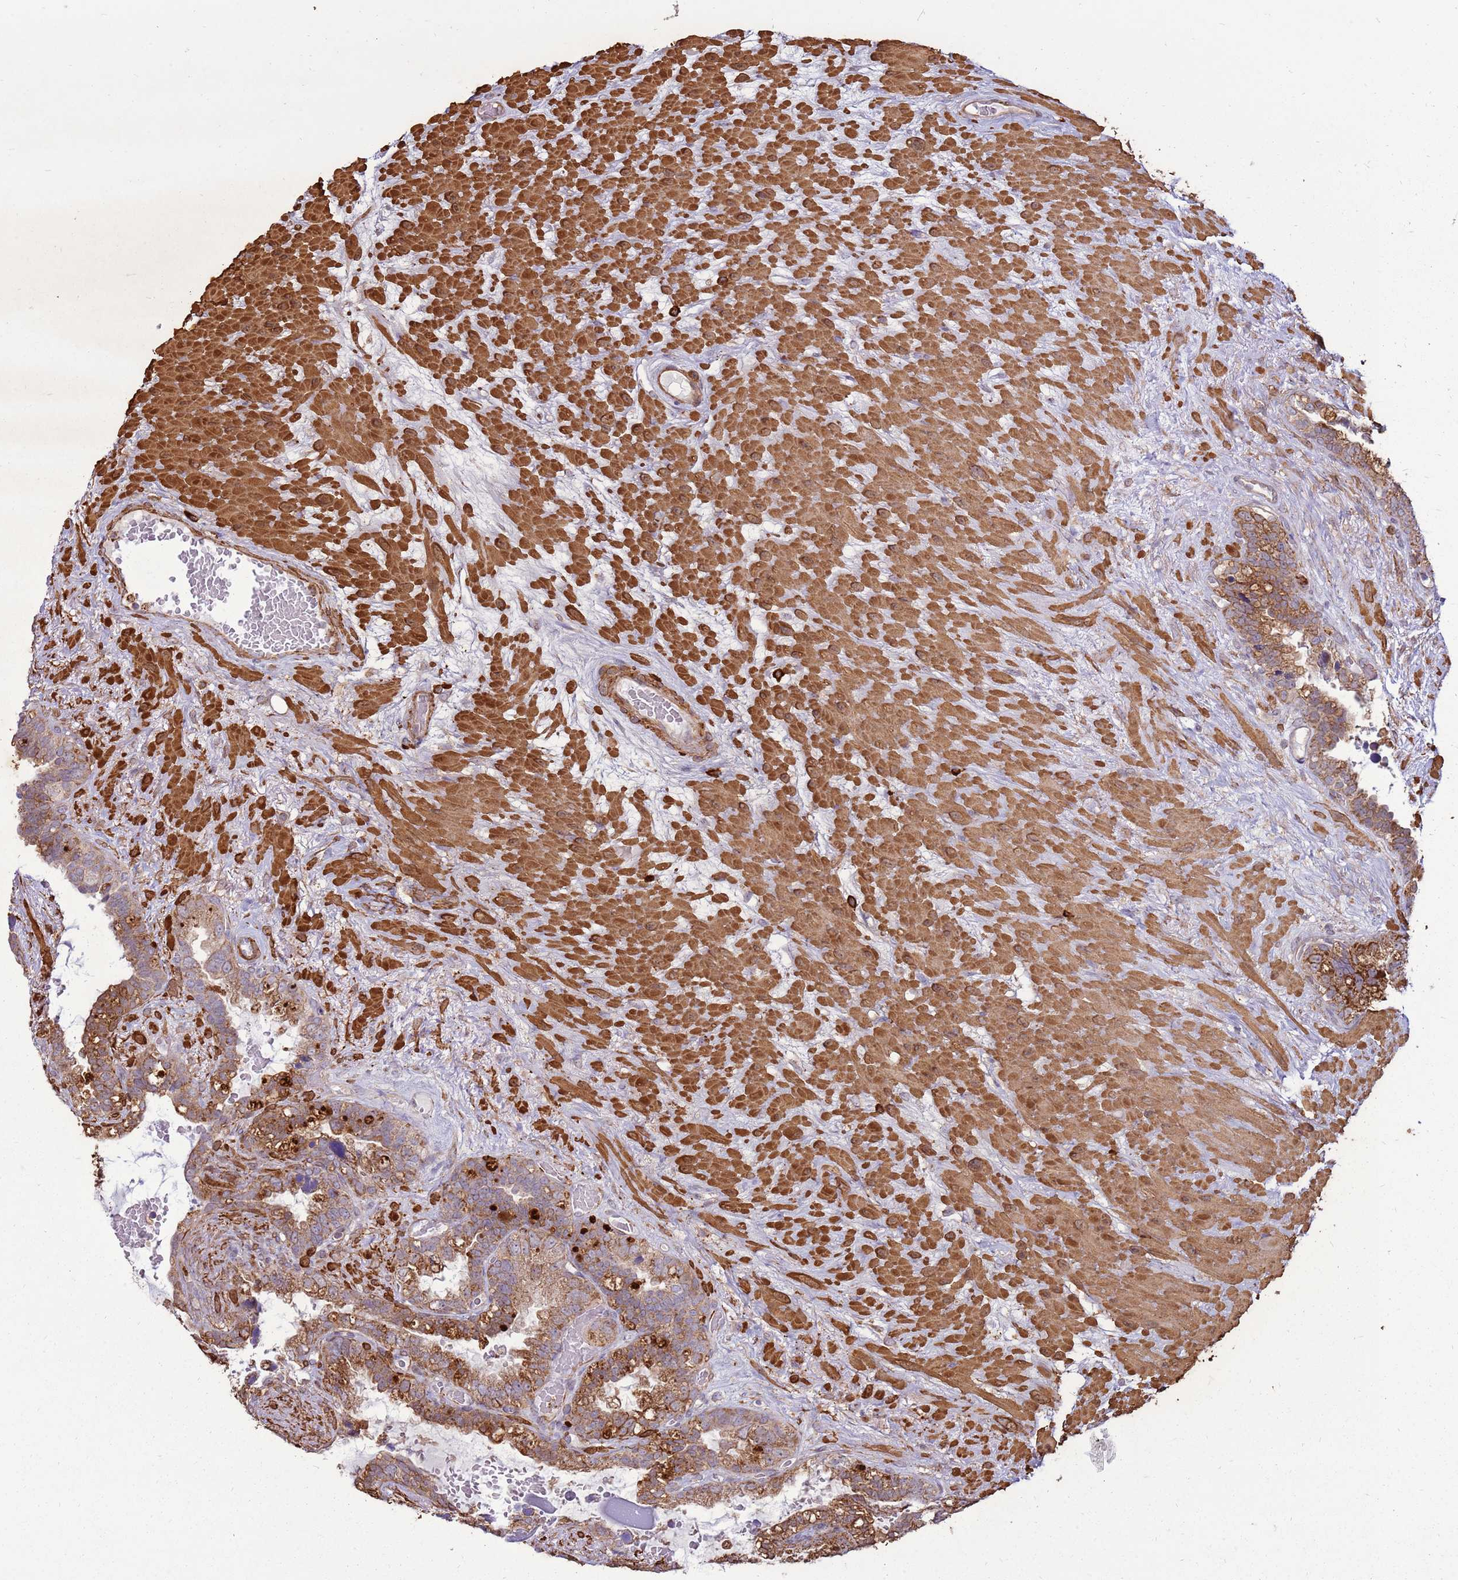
{"staining": {"intensity": "moderate", "quantity": ">75%", "location": "cytoplasmic/membranous"}, "tissue": "seminal vesicle", "cell_type": "Glandular cells", "image_type": "normal", "snomed": [{"axis": "morphology", "description": "Normal tissue, NOS"}, {"axis": "topography", "description": "Seminal veicle"}], "caption": "Immunohistochemical staining of unremarkable human seminal vesicle demonstrates moderate cytoplasmic/membranous protein staining in approximately >75% of glandular cells. (DAB IHC, brown staining for protein, blue staining for nuclei).", "gene": "DDX59", "patient": {"sex": "male", "age": 80}}